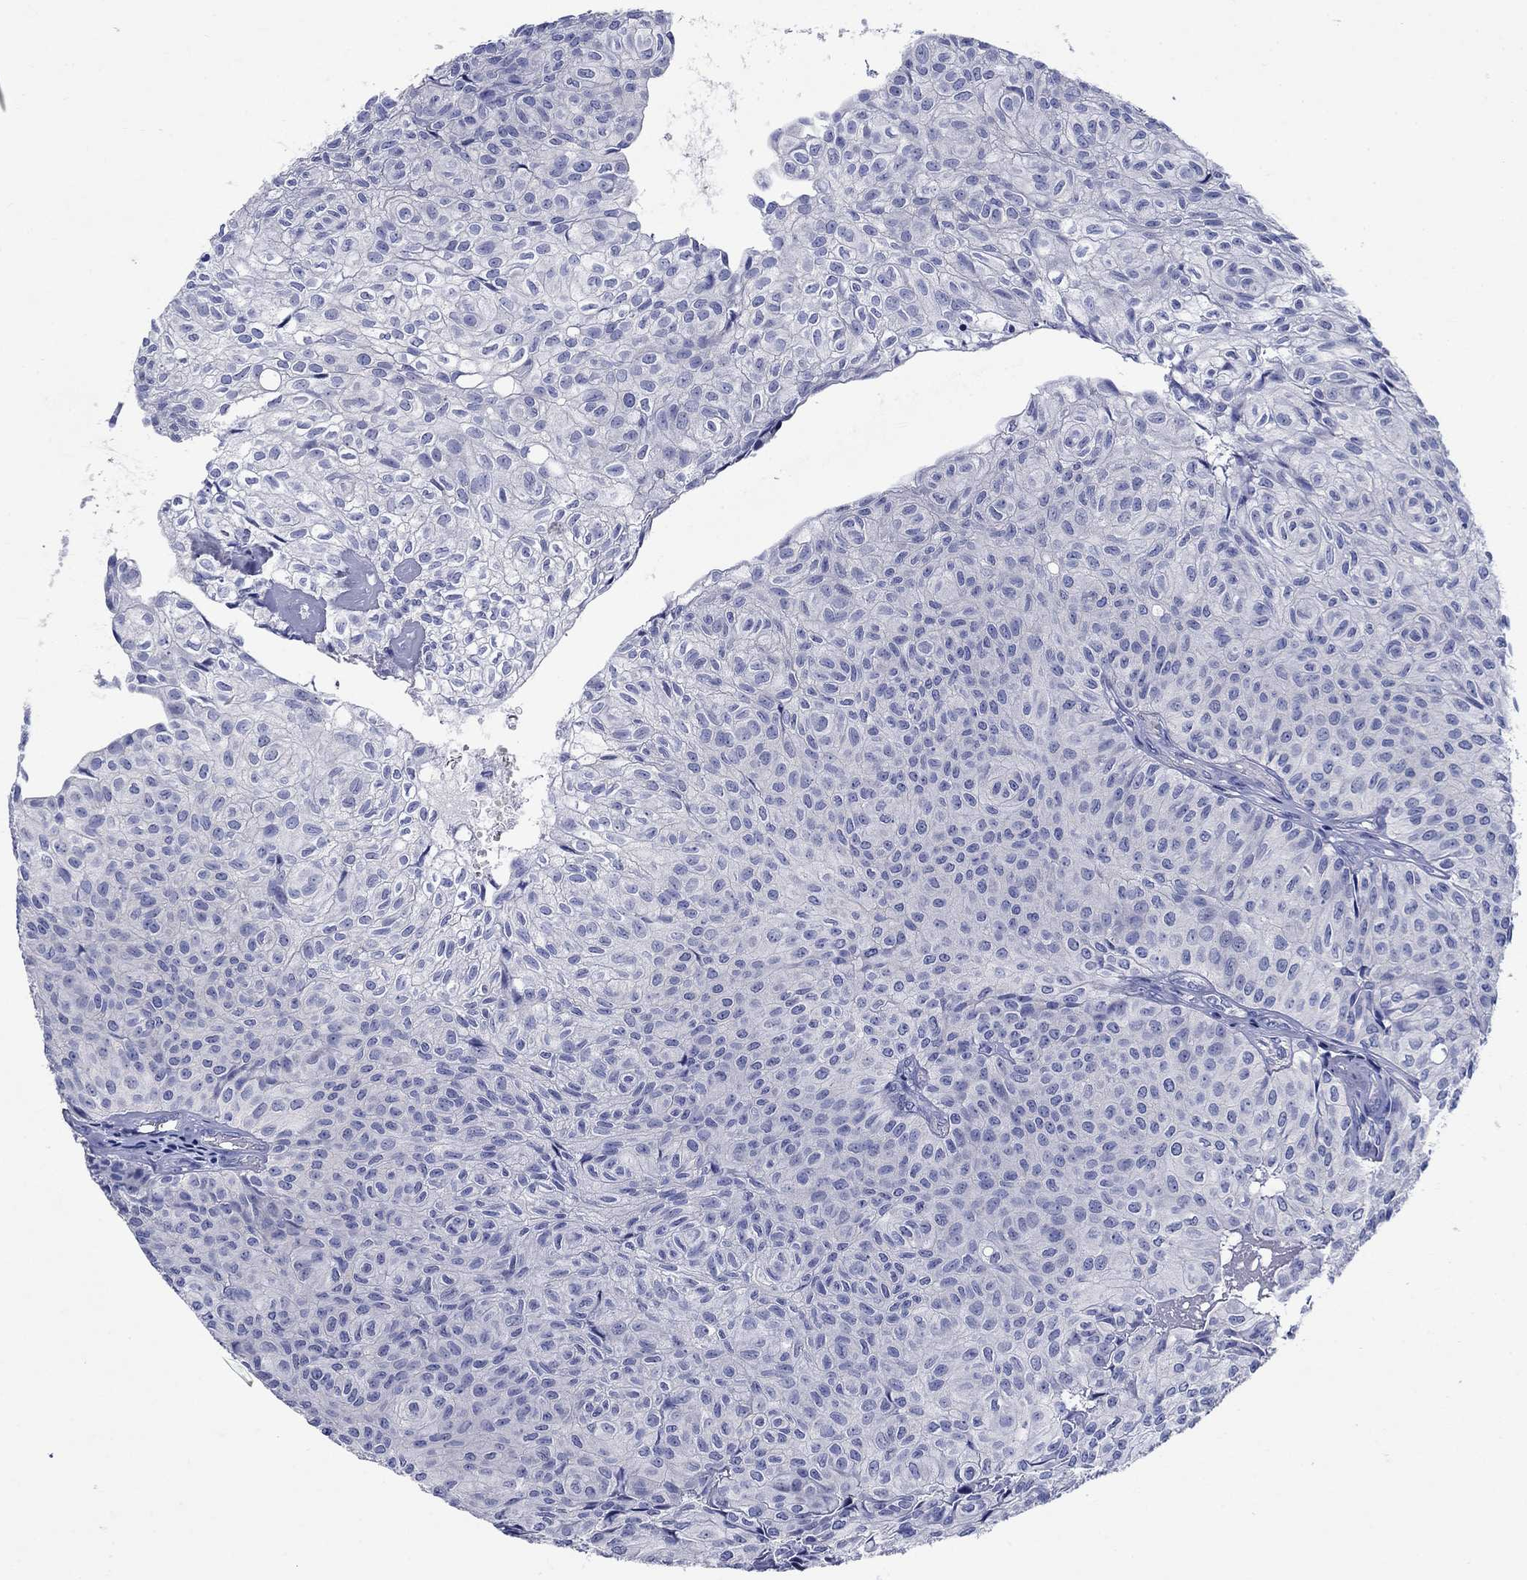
{"staining": {"intensity": "negative", "quantity": "none", "location": "none"}, "tissue": "urothelial cancer", "cell_type": "Tumor cells", "image_type": "cancer", "snomed": [{"axis": "morphology", "description": "Urothelial carcinoma, Low grade"}, {"axis": "topography", "description": "Urinary bladder"}], "caption": "High power microscopy image of an immunohistochemistry (IHC) photomicrograph of low-grade urothelial carcinoma, revealing no significant positivity in tumor cells. (Brightfield microscopy of DAB (3,3'-diaminobenzidine) immunohistochemistry (IHC) at high magnification).", "gene": "SULT2B1", "patient": {"sex": "male", "age": 89}}